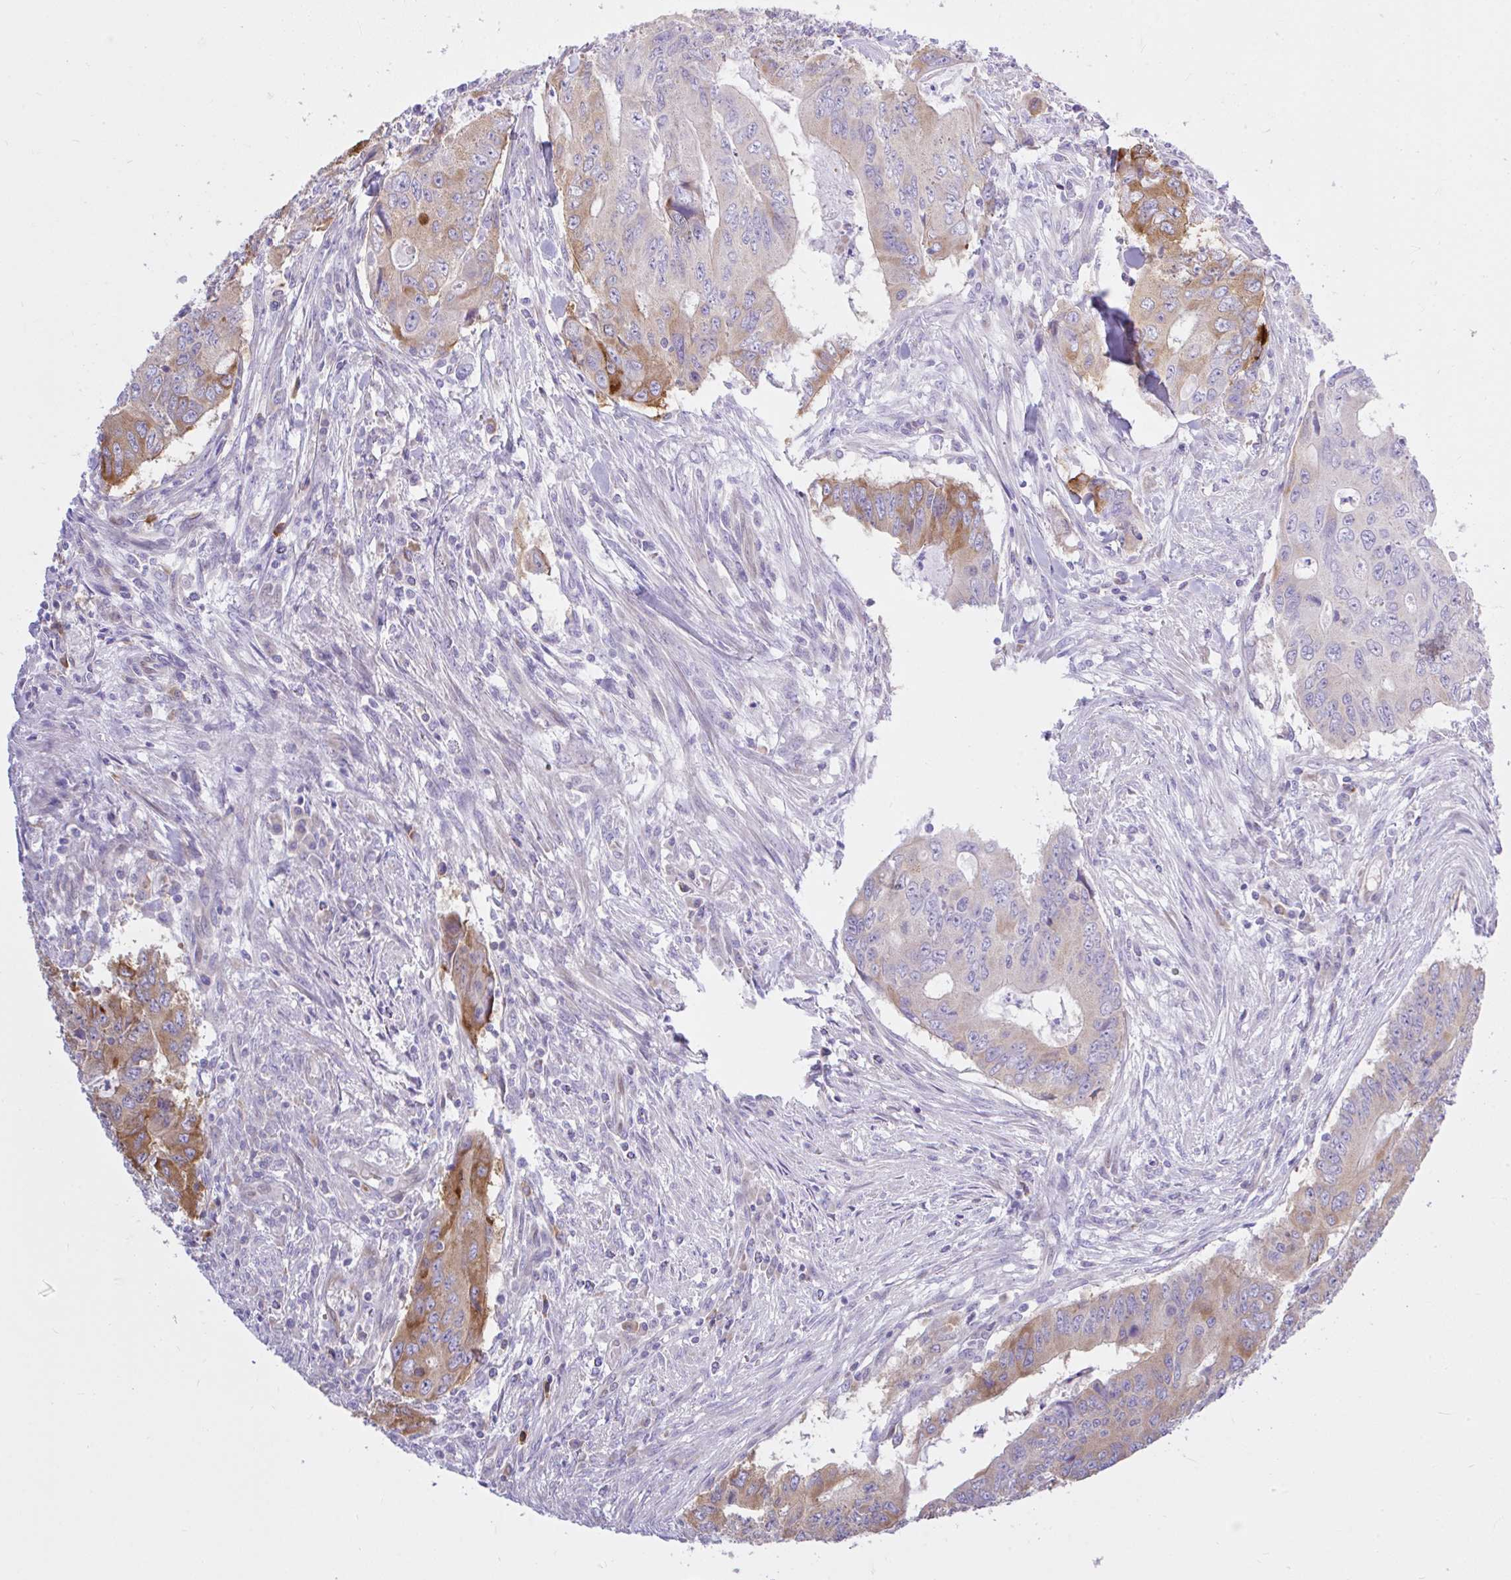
{"staining": {"intensity": "moderate", "quantity": "<25%", "location": "cytoplasmic/membranous"}, "tissue": "colorectal cancer", "cell_type": "Tumor cells", "image_type": "cancer", "snomed": [{"axis": "morphology", "description": "Adenocarcinoma, NOS"}, {"axis": "topography", "description": "Colon"}], "caption": "Immunohistochemical staining of human colorectal adenocarcinoma demonstrates low levels of moderate cytoplasmic/membranous staining in about <25% of tumor cells.", "gene": "EEF1A2", "patient": {"sex": "male", "age": 53}}